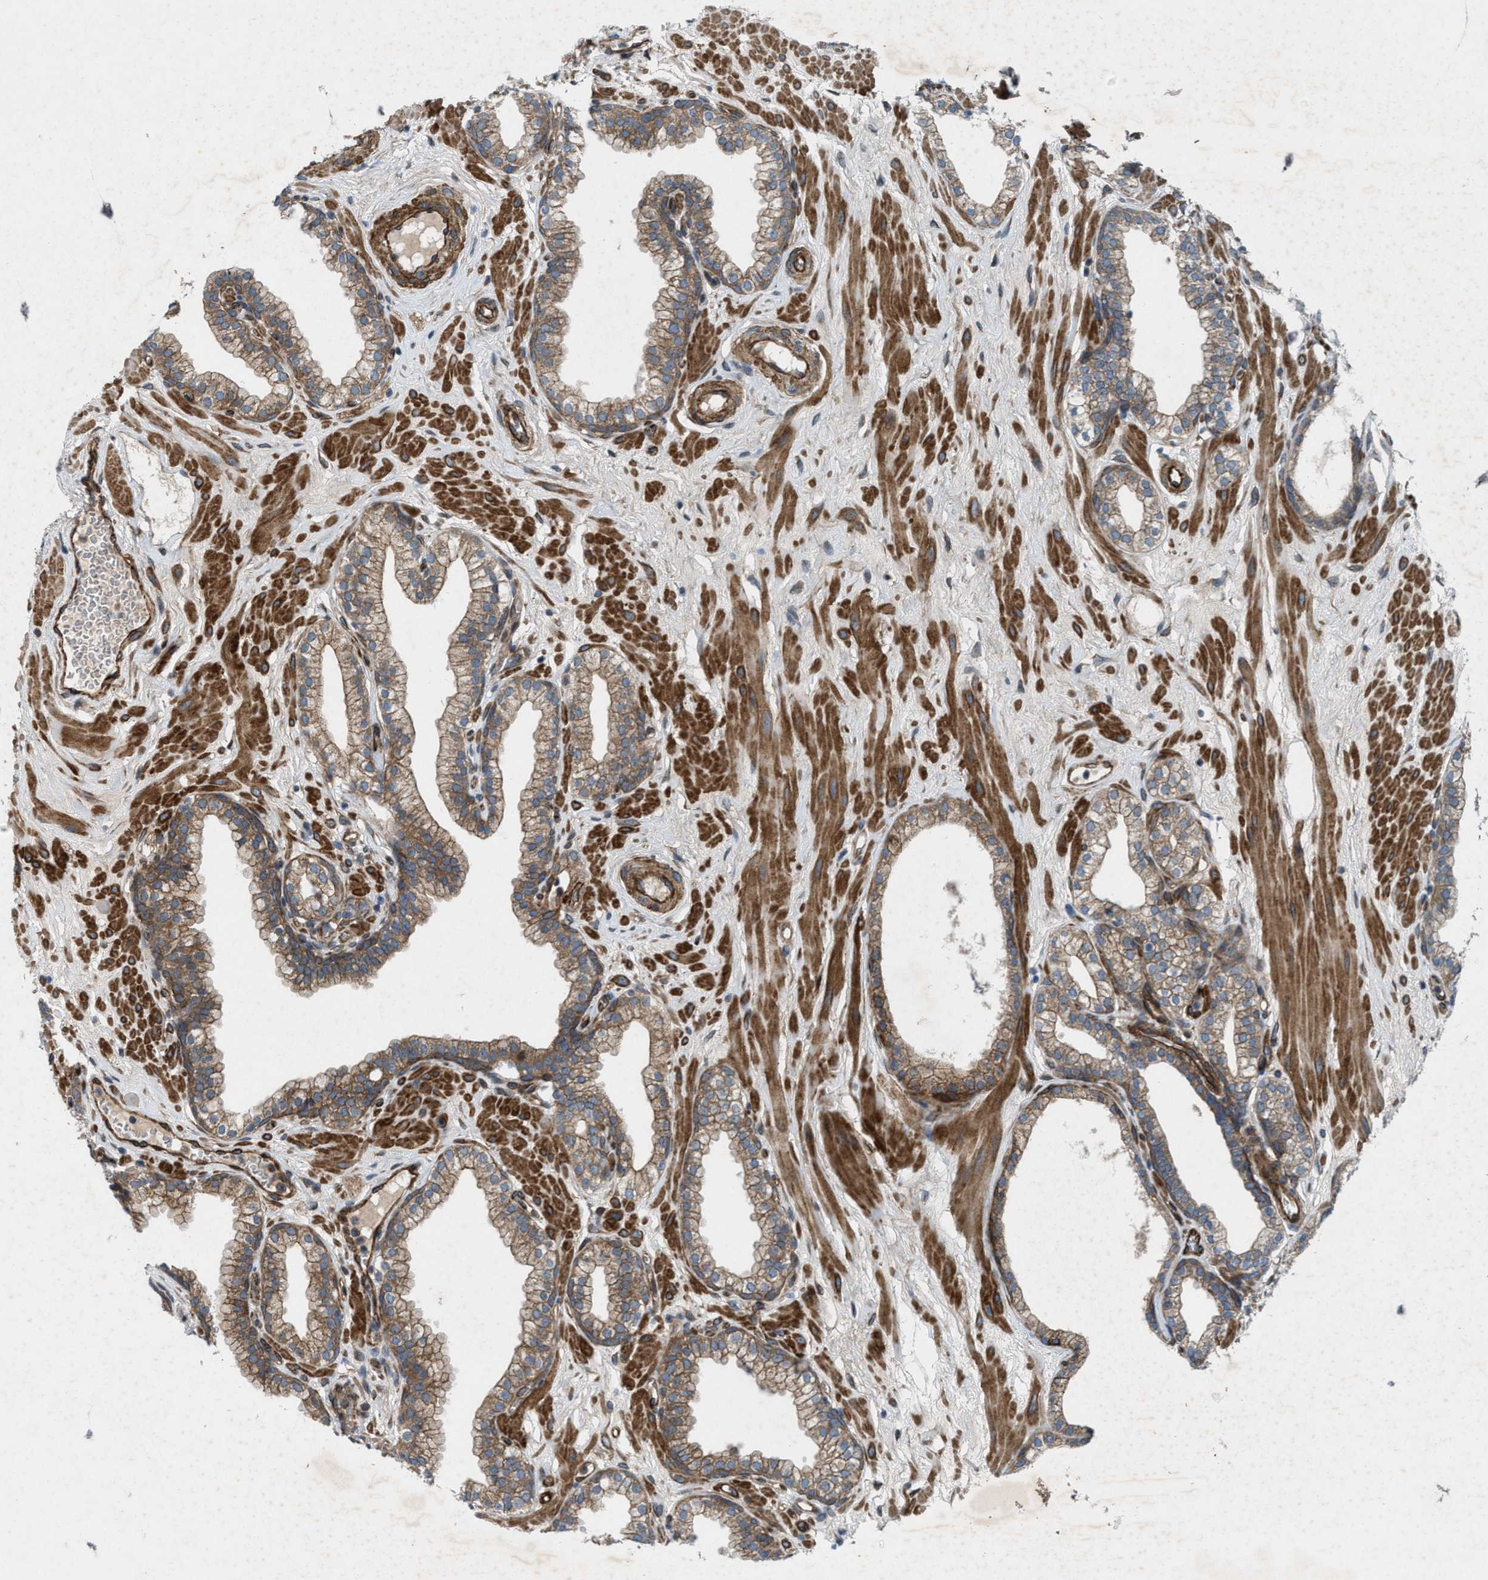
{"staining": {"intensity": "moderate", "quantity": ">75%", "location": "cytoplasmic/membranous"}, "tissue": "prostate", "cell_type": "Glandular cells", "image_type": "normal", "snomed": [{"axis": "morphology", "description": "Normal tissue, NOS"}, {"axis": "morphology", "description": "Urothelial carcinoma, Low grade"}, {"axis": "topography", "description": "Urinary bladder"}, {"axis": "topography", "description": "Prostate"}], "caption": "Moderate cytoplasmic/membranous protein positivity is seen in about >75% of glandular cells in prostate.", "gene": "URGCP", "patient": {"sex": "male", "age": 60}}